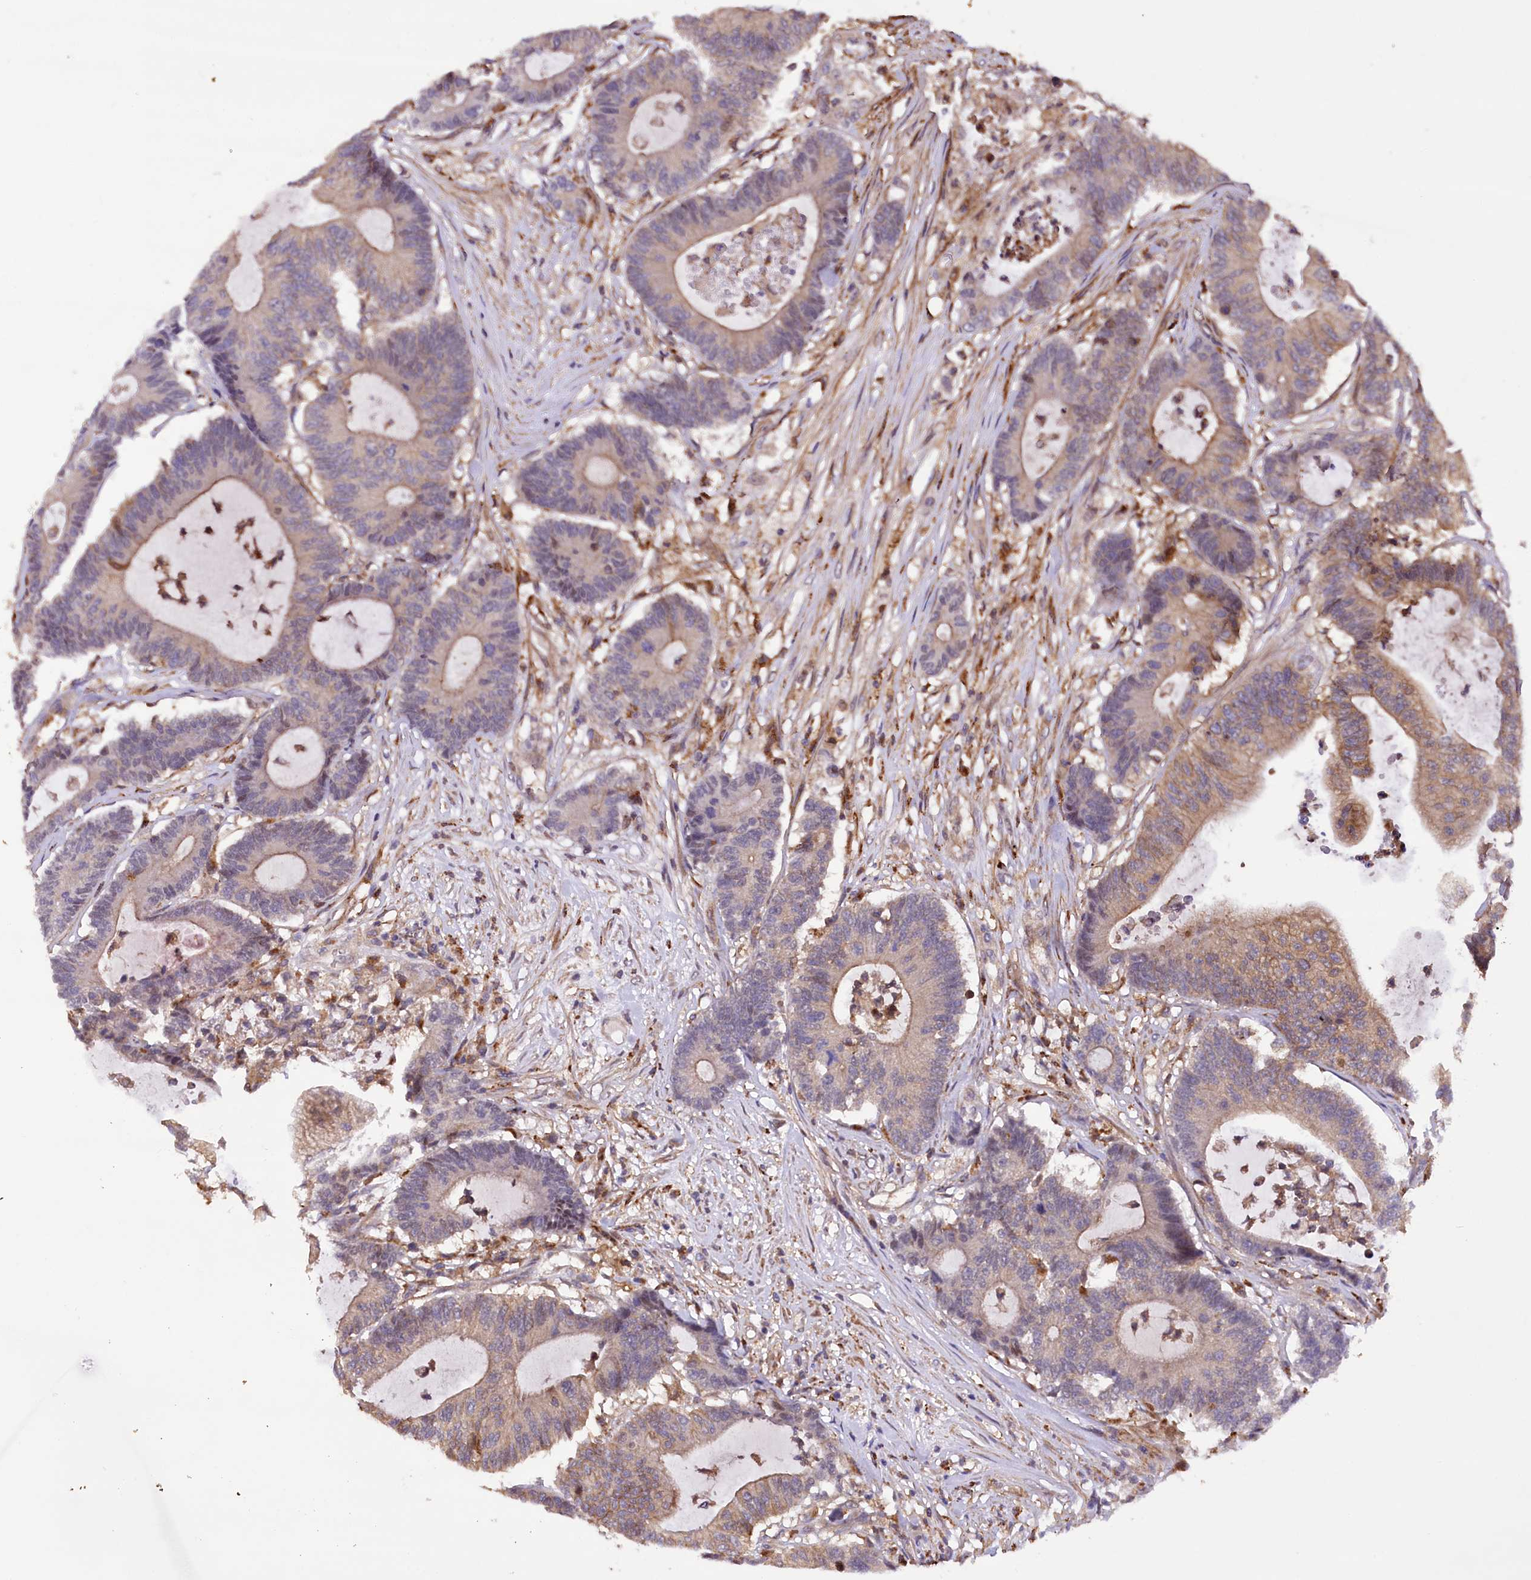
{"staining": {"intensity": "moderate", "quantity": "25%-75%", "location": "cytoplasmic/membranous"}, "tissue": "colorectal cancer", "cell_type": "Tumor cells", "image_type": "cancer", "snomed": [{"axis": "morphology", "description": "Adenocarcinoma, NOS"}, {"axis": "topography", "description": "Colon"}], "caption": "IHC of colorectal adenocarcinoma shows medium levels of moderate cytoplasmic/membranous expression in approximately 25%-75% of tumor cells.", "gene": "DPP3", "patient": {"sex": "female", "age": 84}}